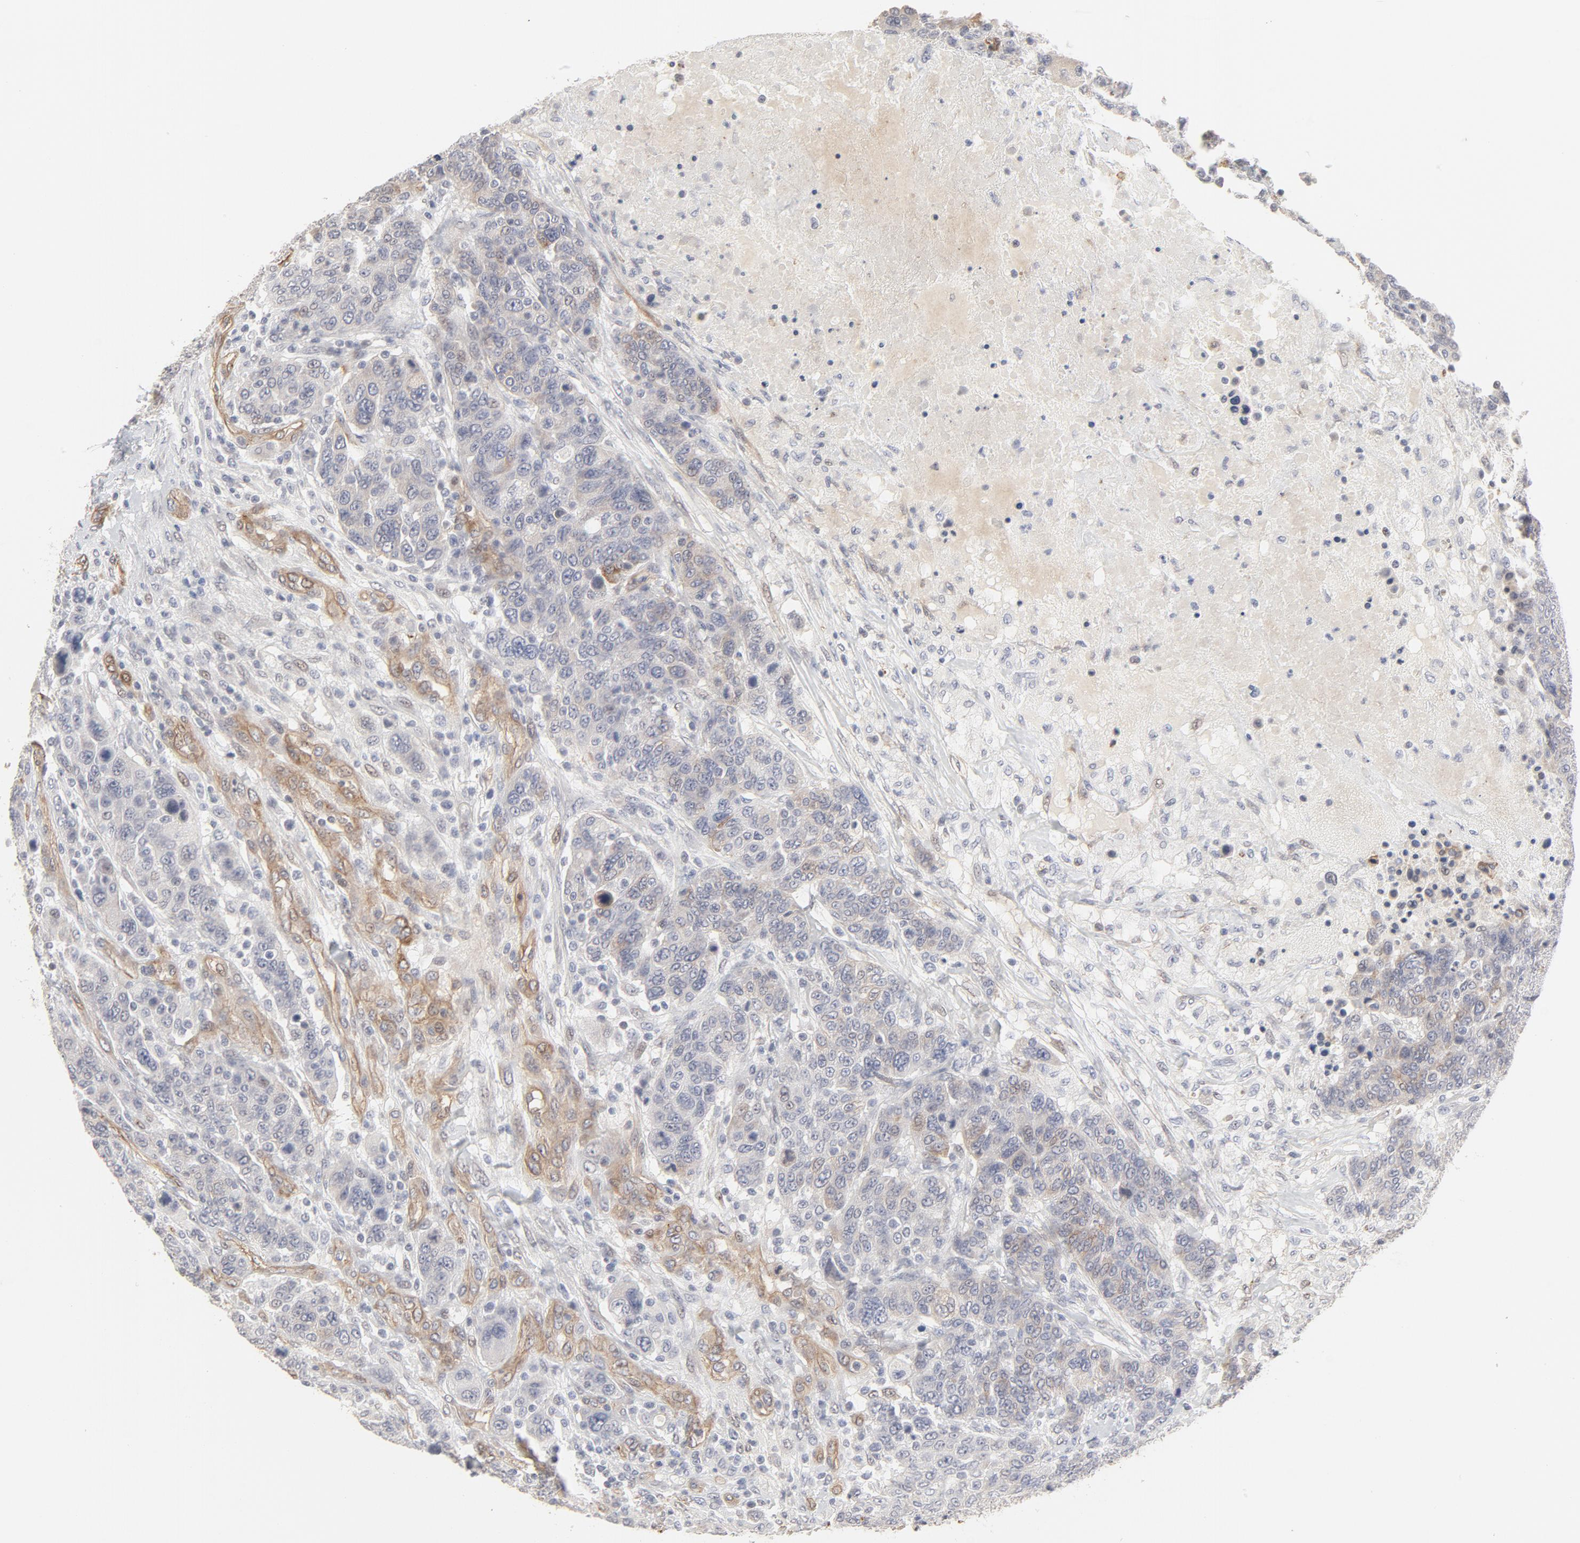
{"staining": {"intensity": "negative", "quantity": "none", "location": "none"}, "tissue": "breast cancer", "cell_type": "Tumor cells", "image_type": "cancer", "snomed": [{"axis": "morphology", "description": "Duct carcinoma"}, {"axis": "topography", "description": "Breast"}], "caption": "Tumor cells show no significant expression in breast cancer.", "gene": "MAGED4", "patient": {"sex": "female", "age": 37}}